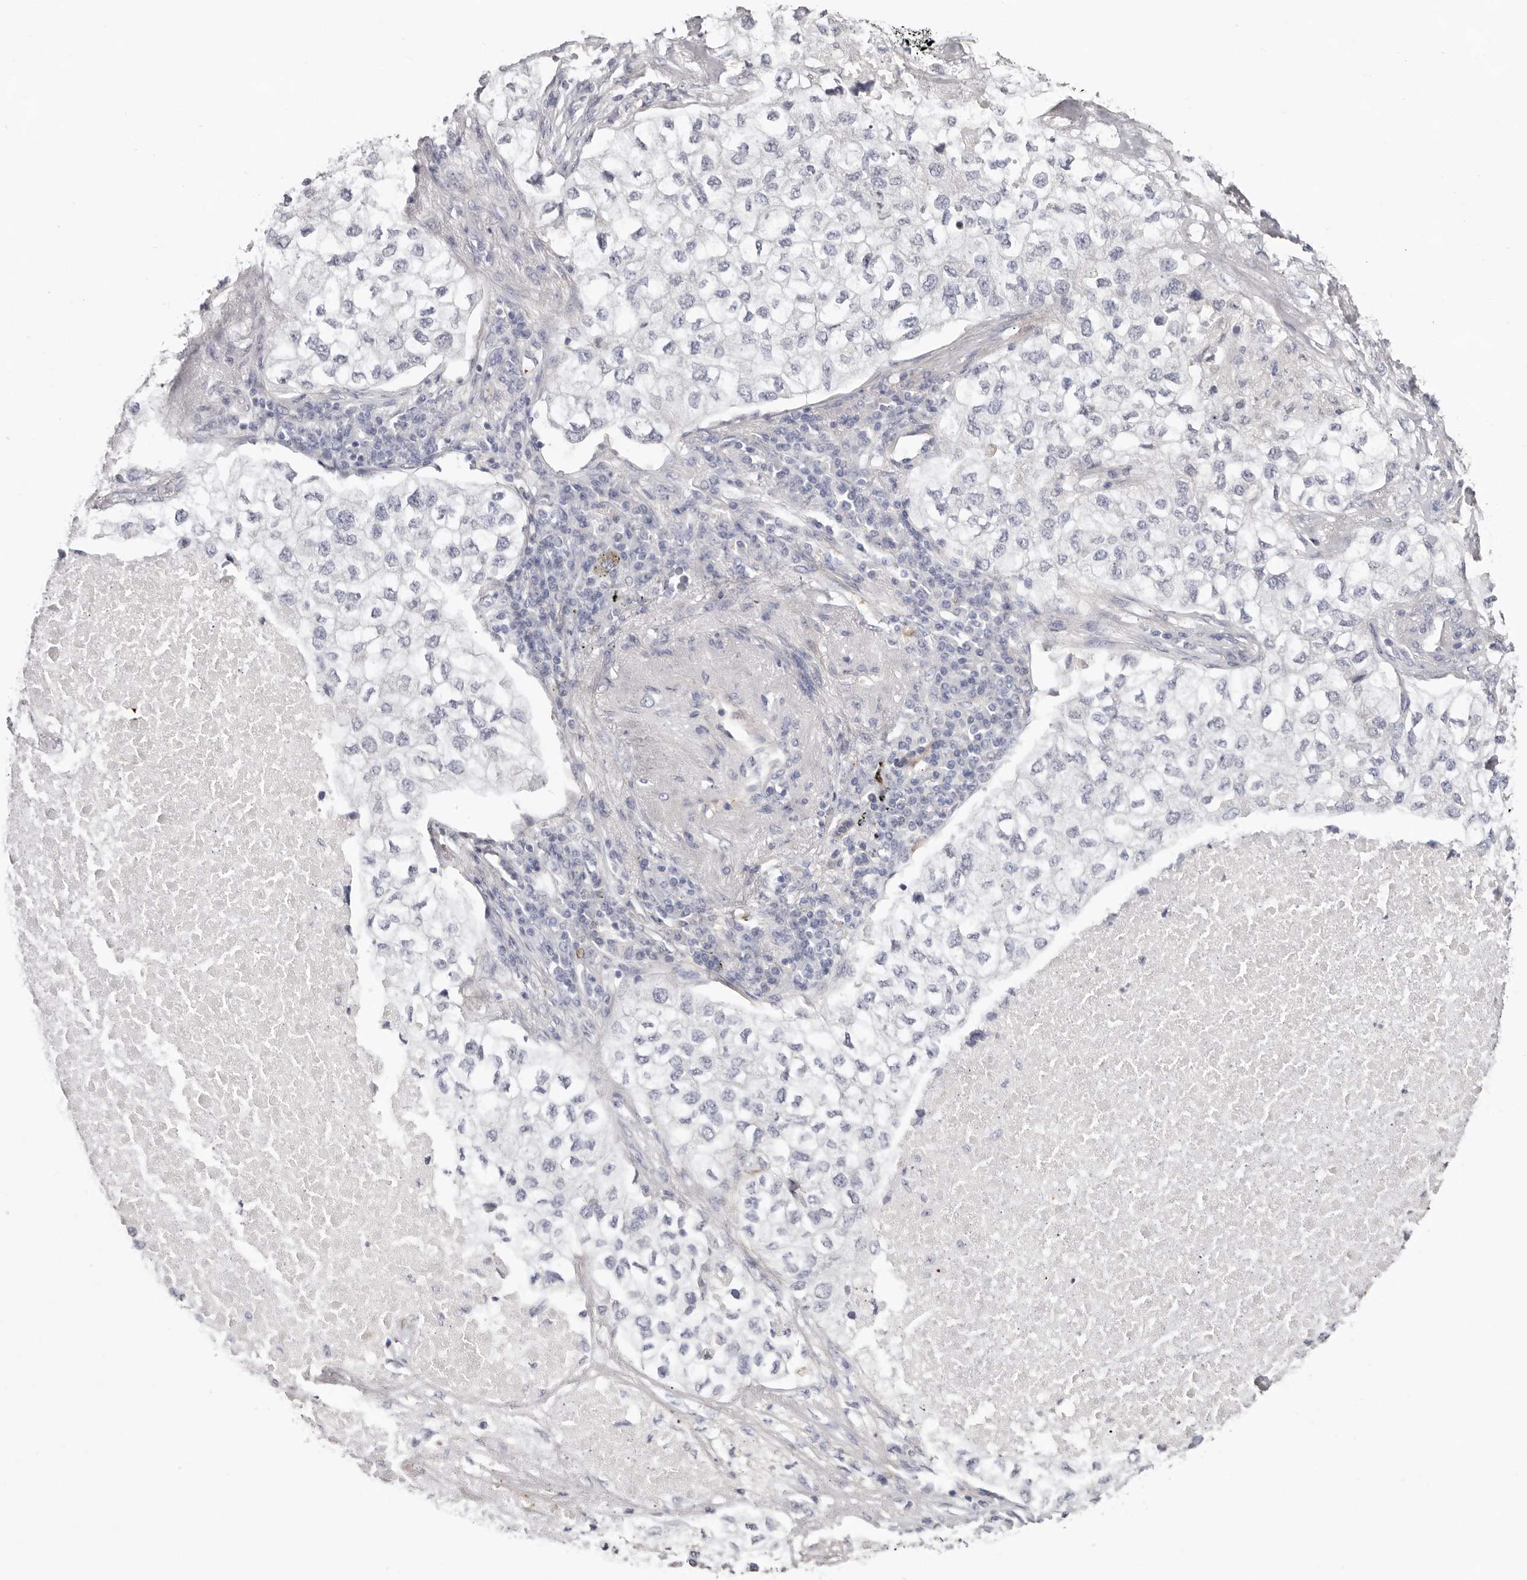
{"staining": {"intensity": "negative", "quantity": "none", "location": "none"}, "tissue": "lung cancer", "cell_type": "Tumor cells", "image_type": "cancer", "snomed": [{"axis": "morphology", "description": "Adenocarcinoma, NOS"}, {"axis": "topography", "description": "Lung"}], "caption": "This is a micrograph of immunohistochemistry staining of adenocarcinoma (lung), which shows no staining in tumor cells.", "gene": "PKDCC", "patient": {"sex": "male", "age": 63}}